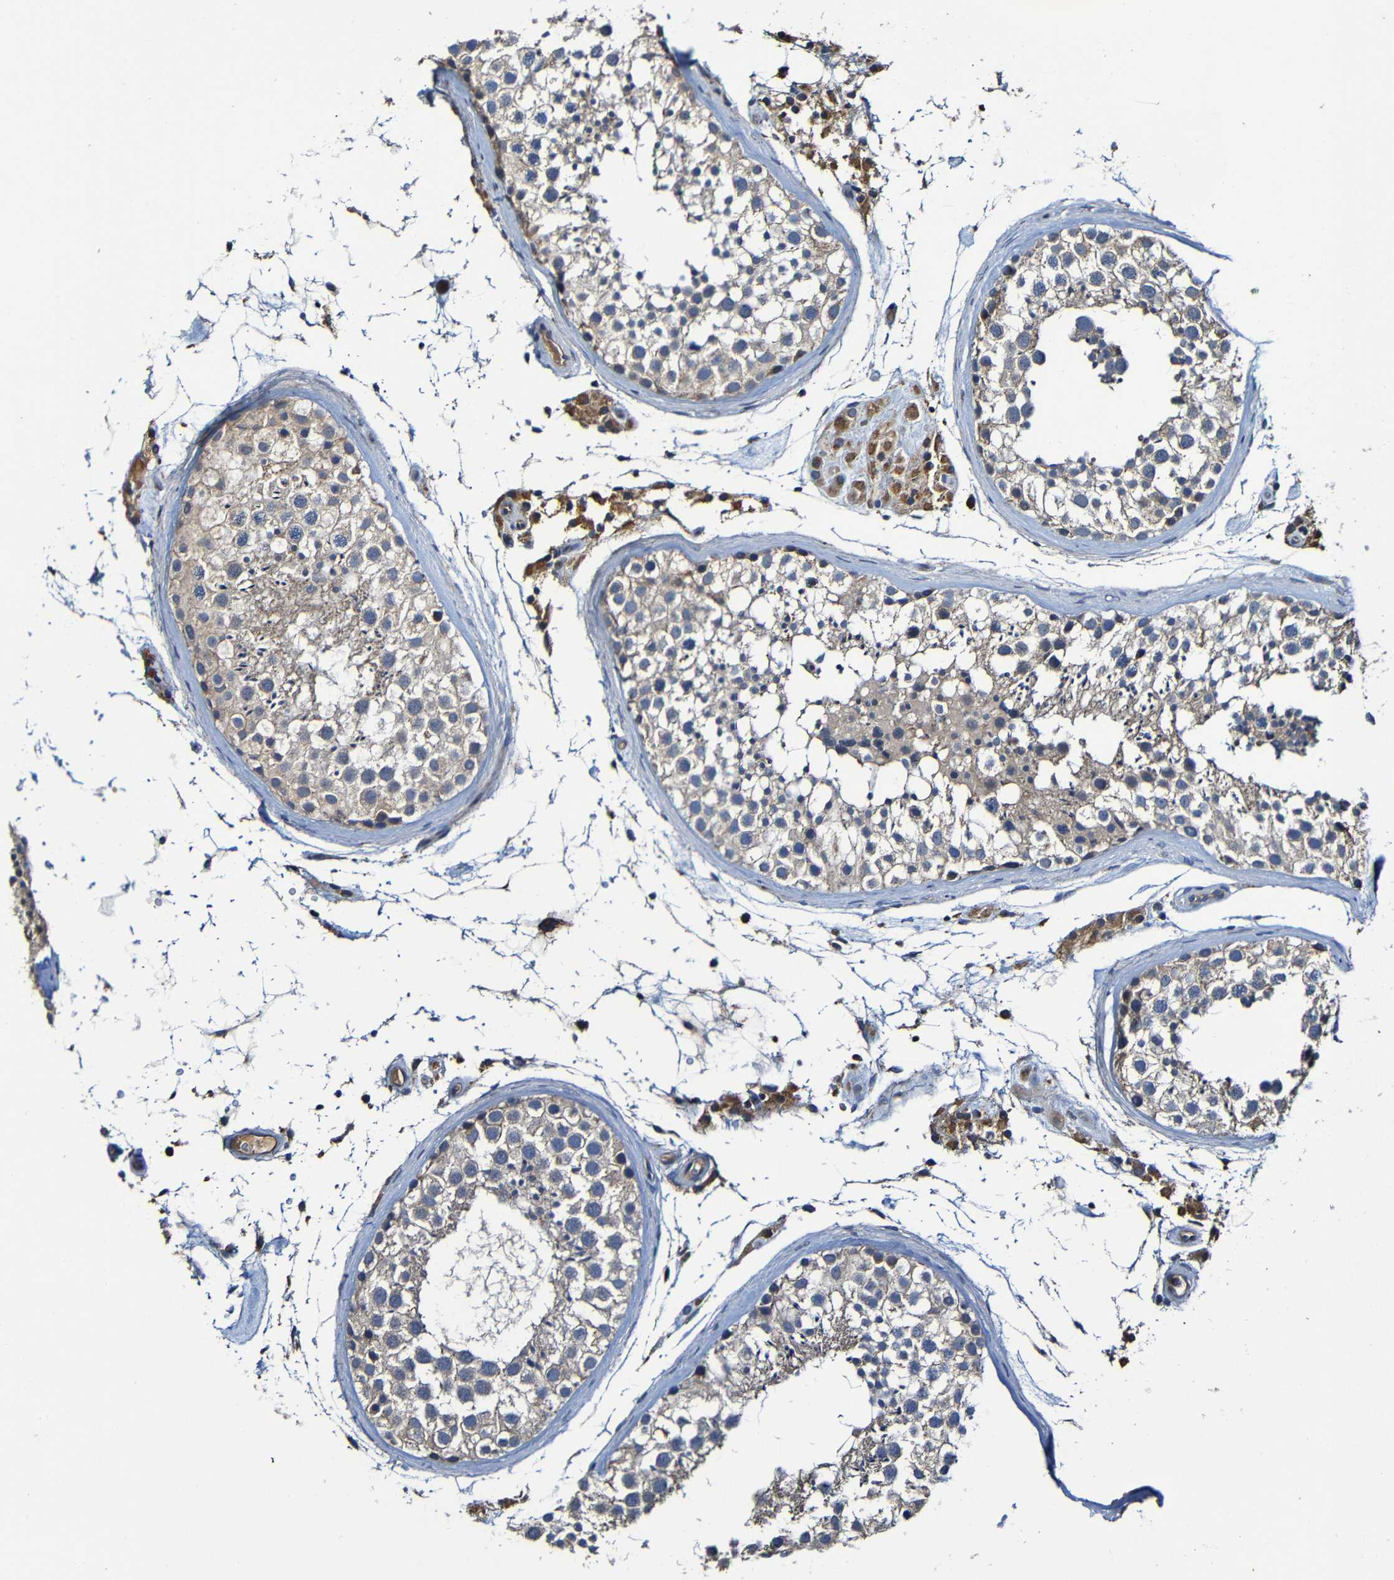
{"staining": {"intensity": "moderate", "quantity": ">75%", "location": "cytoplasmic/membranous"}, "tissue": "testis", "cell_type": "Cells in seminiferous ducts", "image_type": "normal", "snomed": [{"axis": "morphology", "description": "Normal tissue, NOS"}, {"axis": "topography", "description": "Testis"}], "caption": "IHC (DAB (3,3'-diaminobenzidine)) staining of unremarkable testis demonstrates moderate cytoplasmic/membranous protein positivity in approximately >75% of cells in seminiferous ducts. The staining was performed using DAB to visualize the protein expression in brown, while the nuclei were stained in blue with hematoxylin (Magnification: 20x).", "gene": "ADAM15", "patient": {"sex": "male", "age": 46}}